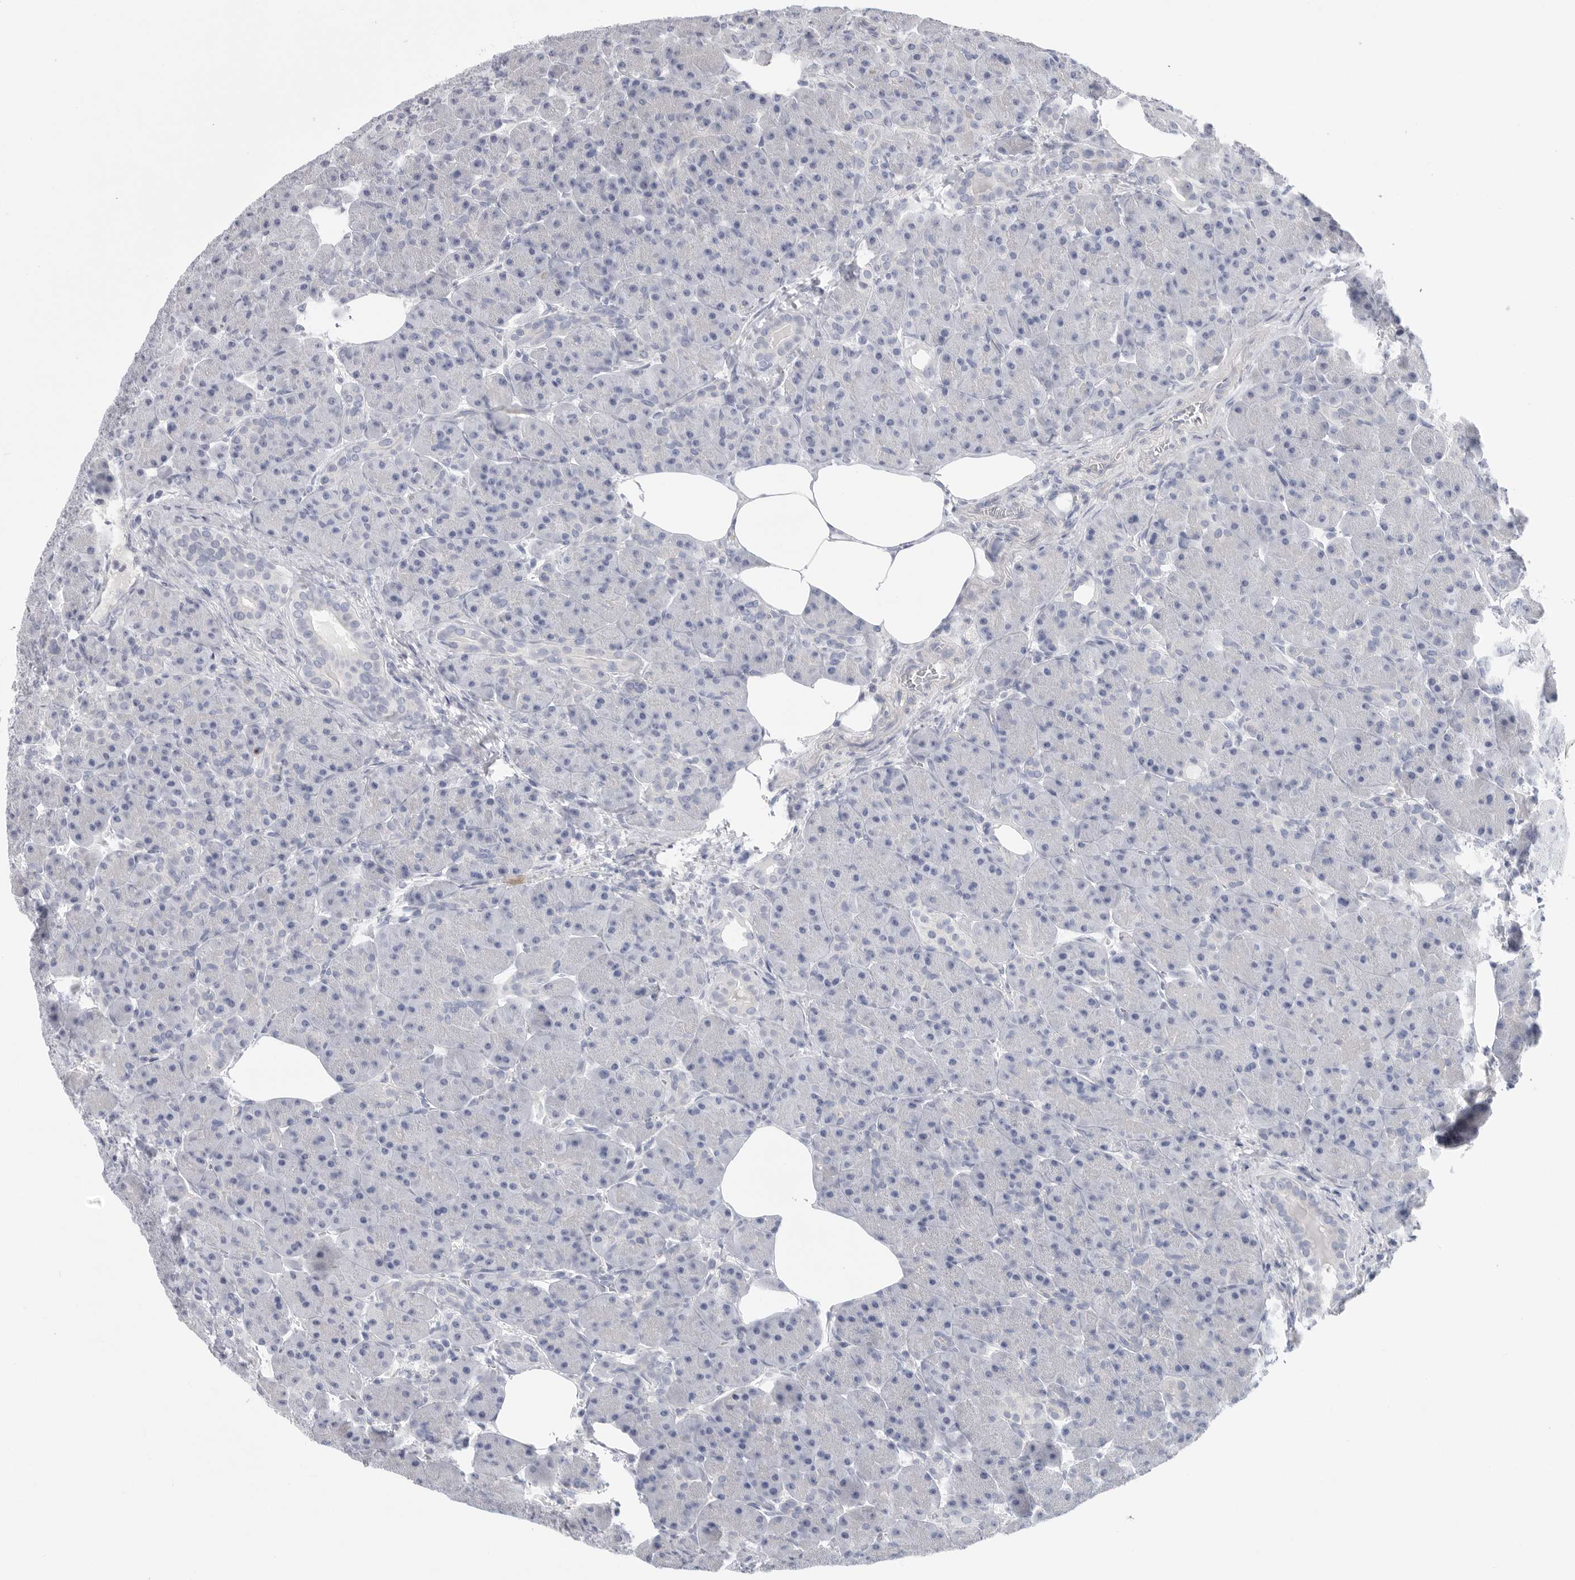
{"staining": {"intensity": "negative", "quantity": "none", "location": "none"}, "tissue": "pancreas", "cell_type": "Exocrine glandular cells", "image_type": "normal", "snomed": [{"axis": "morphology", "description": "Normal tissue, NOS"}, {"axis": "topography", "description": "Pancreas"}], "caption": "Immunohistochemistry (IHC) of unremarkable pancreas shows no expression in exocrine glandular cells.", "gene": "CAMK2B", "patient": {"sex": "male", "age": 63}}